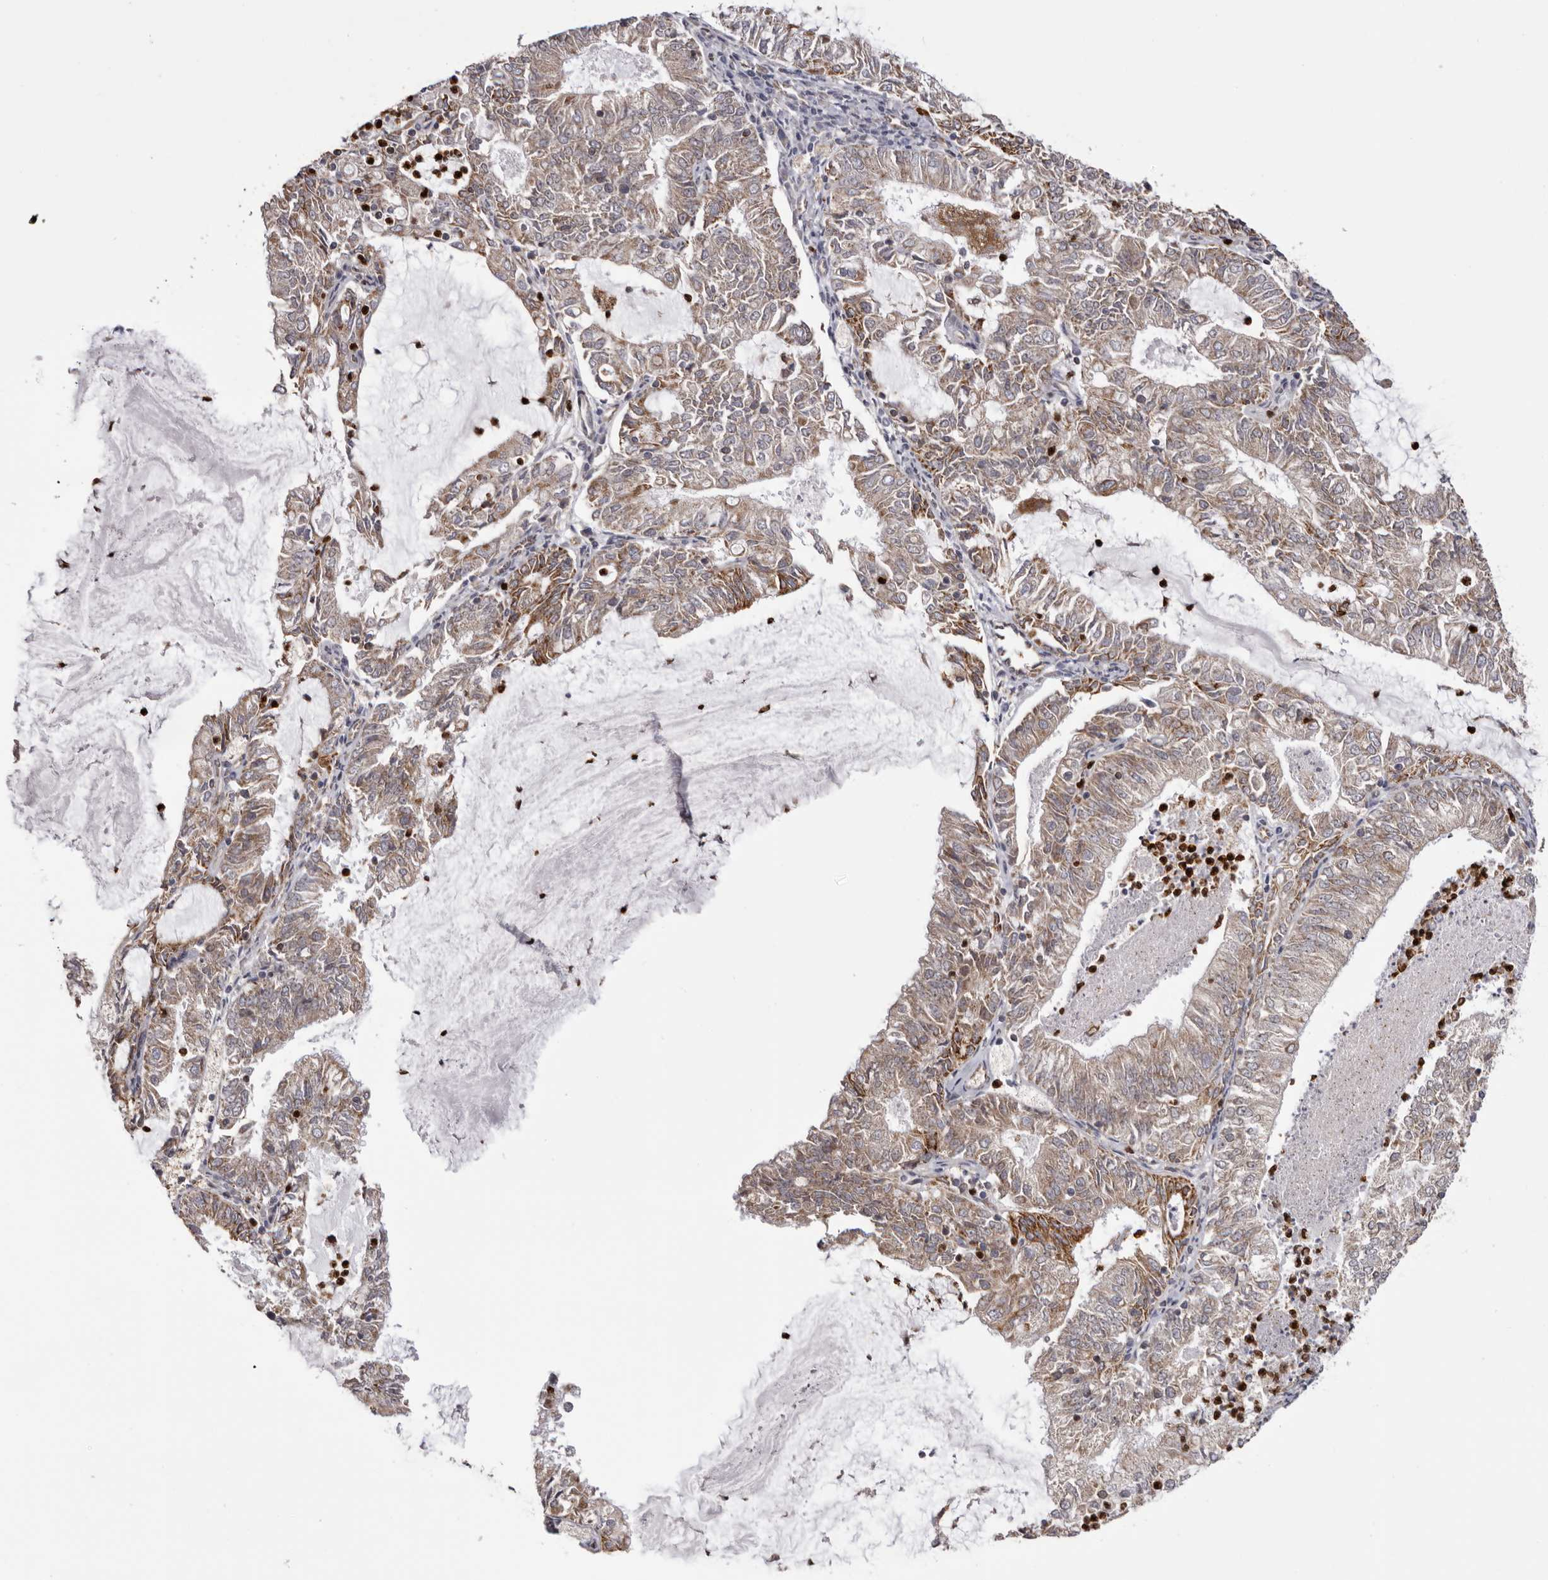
{"staining": {"intensity": "moderate", "quantity": "25%-75%", "location": "cytoplasmic/membranous"}, "tissue": "endometrial cancer", "cell_type": "Tumor cells", "image_type": "cancer", "snomed": [{"axis": "morphology", "description": "Adenocarcinoma, NOS"}, {"axis": "topography", "description": "Endometrium"}], "caption": "An IHC histopathology image of neoplastic tissue is shown. Protein staining in brown shows moderate cytoplasmic/membranous positivity in adenocarcinoma (endometrial) within tumor cells.", "gene": "C4orf3", "patient": {"sex": "female", "age": 57}}